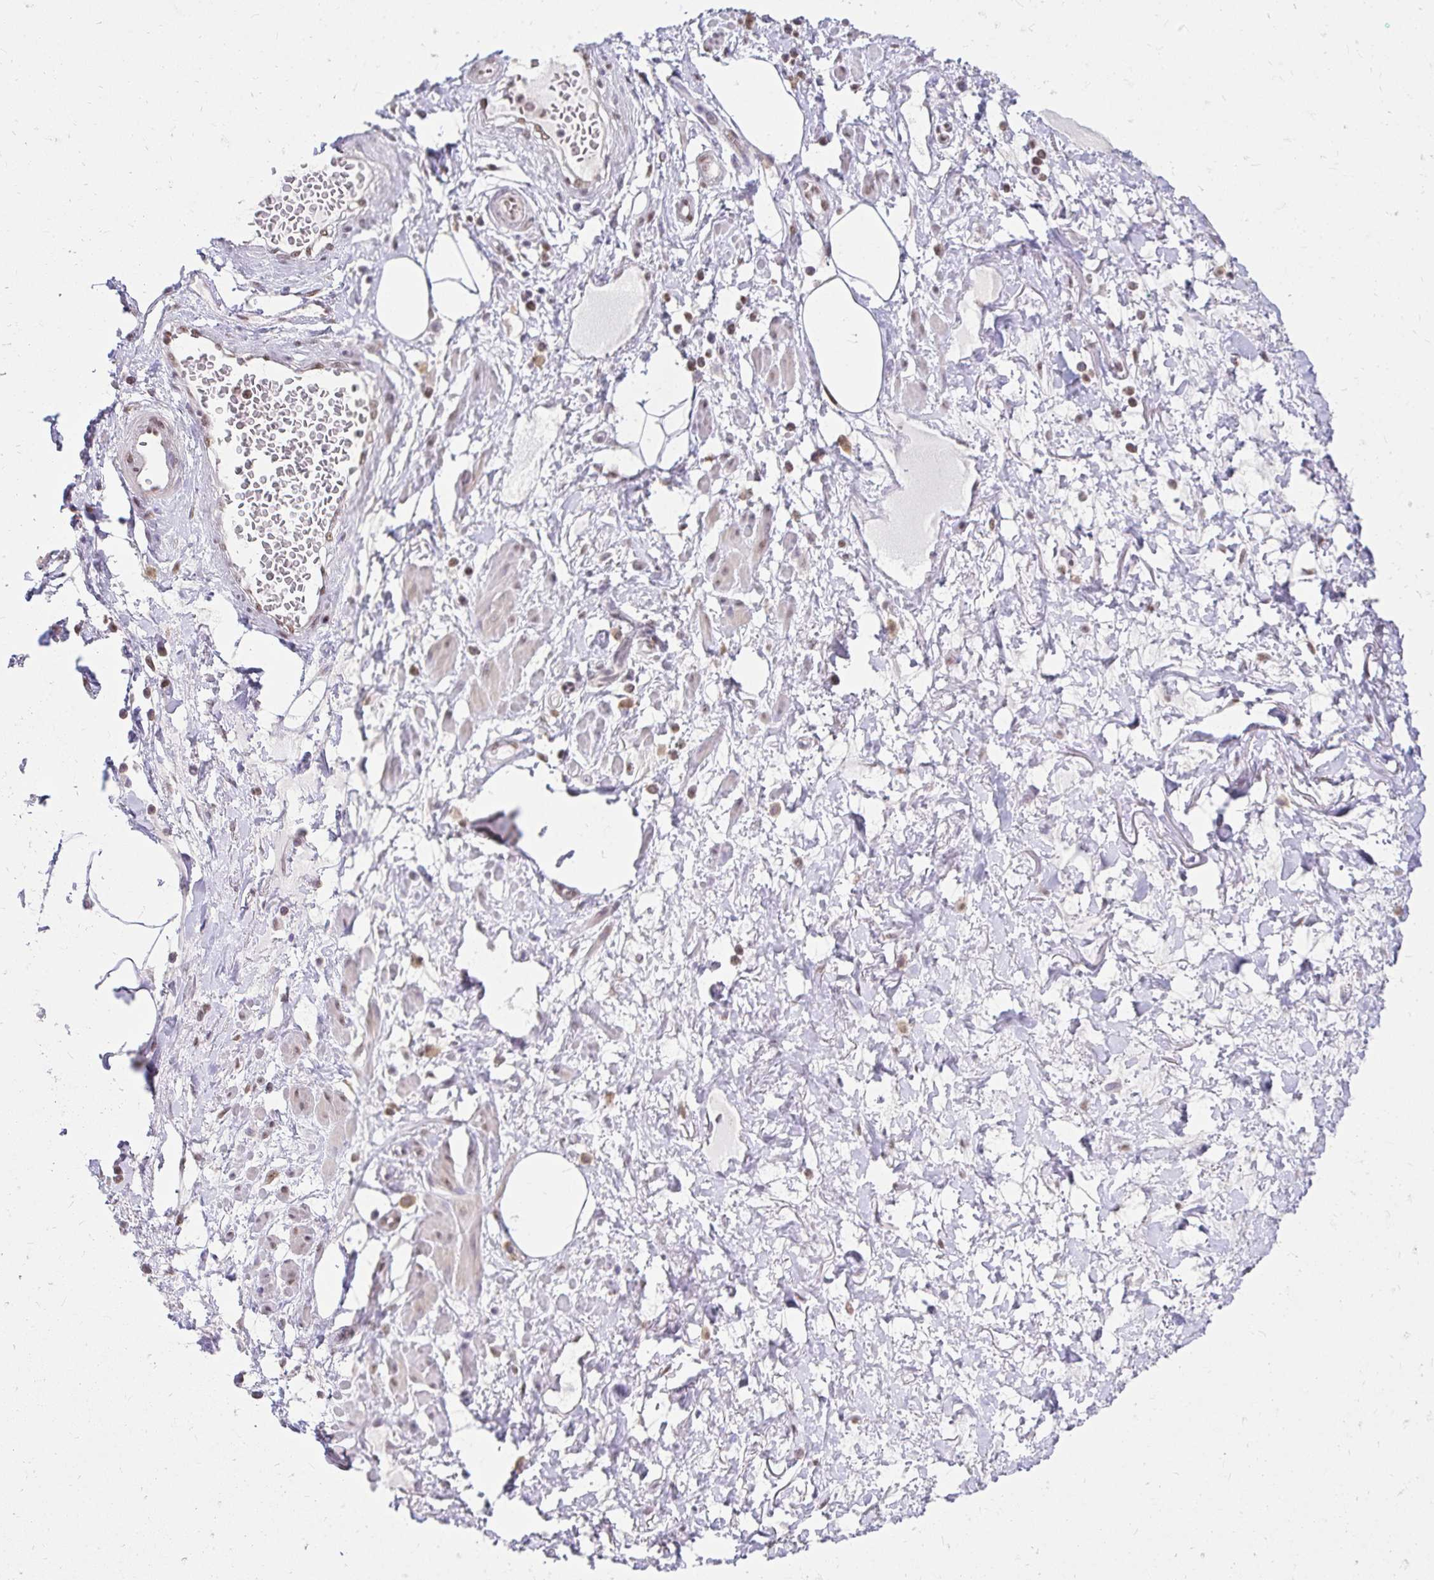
{"staining": {"intensity": "negative", "quantity": "none", "location": "none"}, "tissue": "adipose tissue", "cell_type": "Adipocytes", "image_type": "normal", "snomed": [{"axis": "morphology", "description": "Normal tissue, NOS"}, {"axis": "topography", "description": "Vagina"}, {"axis": "topography", "description": "Peripheral nerve tissue"}], "caption": "IHC of unremarkable adipose tissue shows no positivity in adipocytes.", "gene": "RIMS4", "patient": {"sex": "female", "age": 71}}